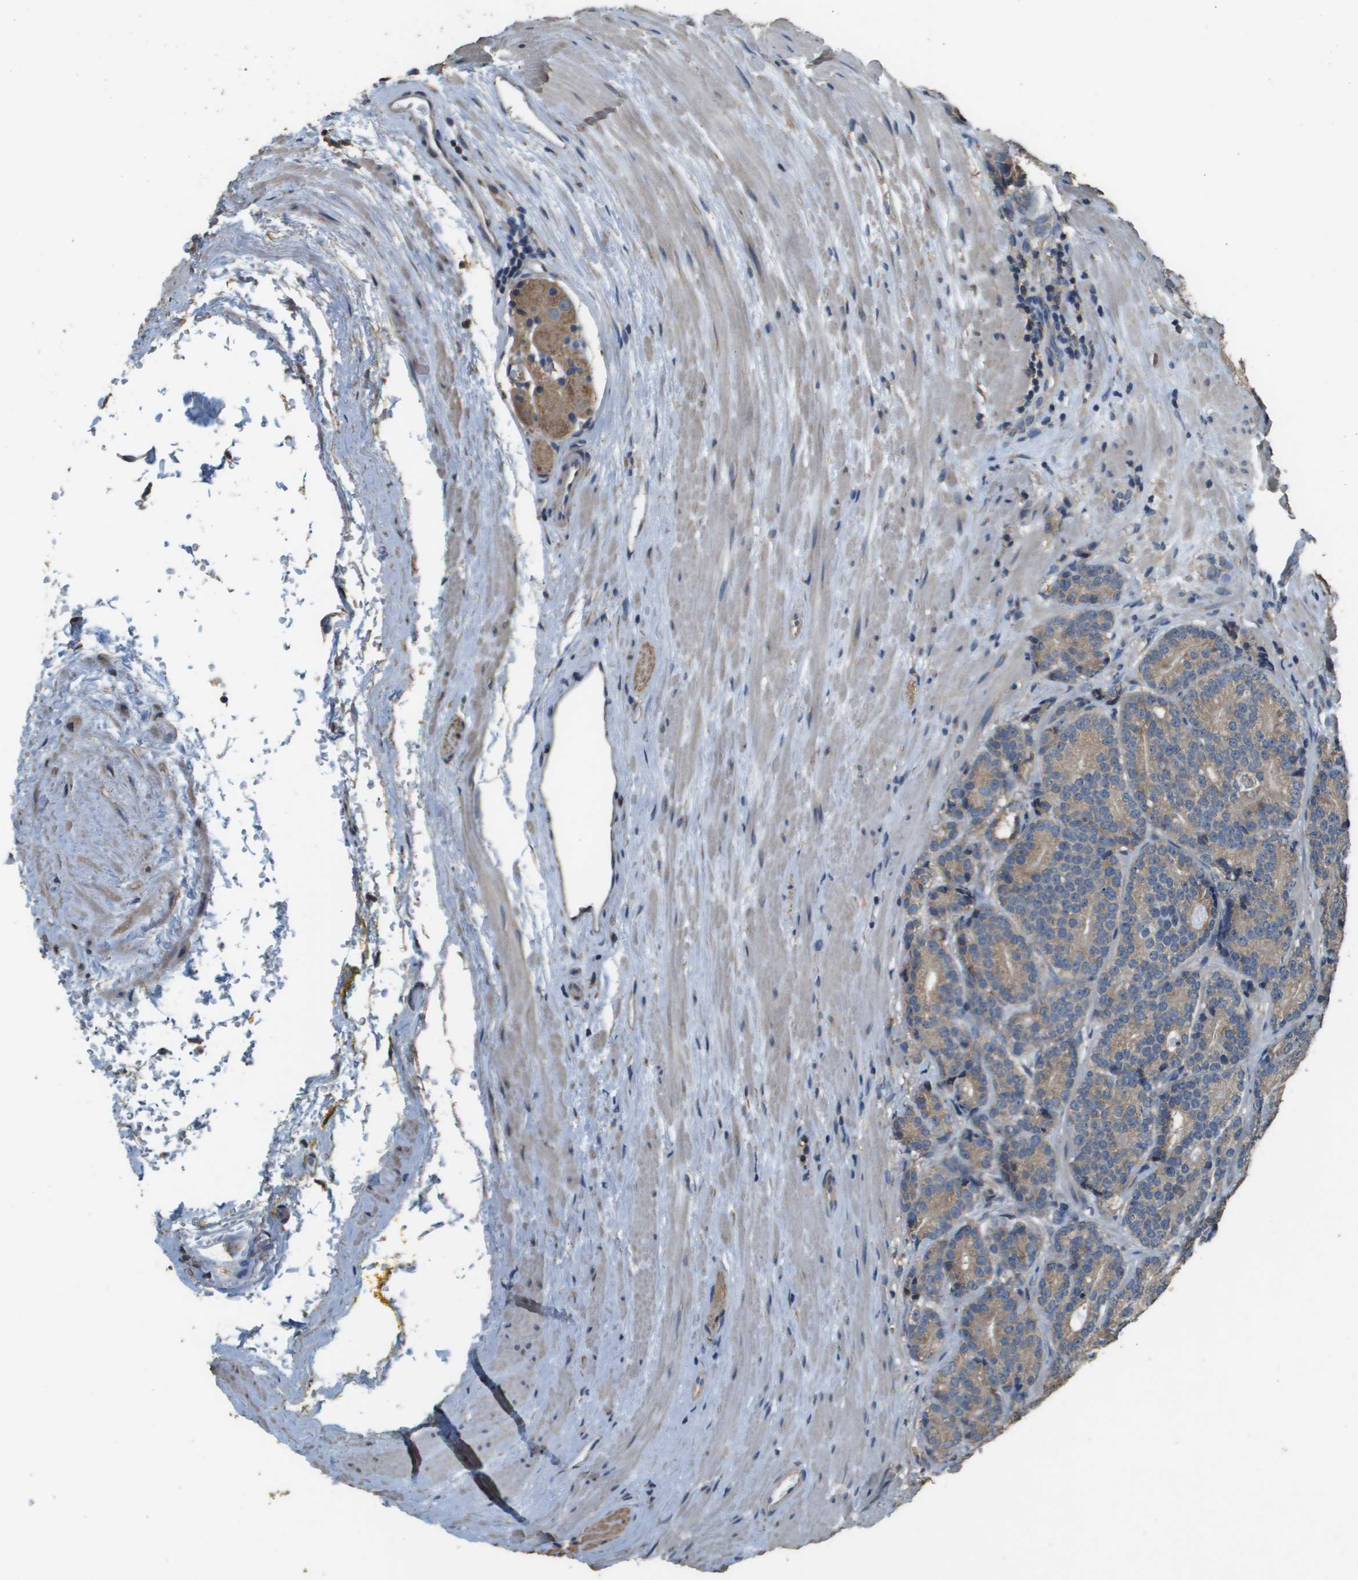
{"staining": {"intensity": "weak", "quantity": ">75%", "location": "cytoplasmic/membranous"}, "tissue": "prostate cancer", "cell_type": "Tumor cells", "image_type": "cancer", "snomed": [{"axis": "morphology", "description": "Adenocarcinoma, High grade"}, {"axis": "topography", "description": "Prostate"}], "caption": "Weak cytoplasmic/membranous protein positivity is present in approximately >75% of tumor cells in prostate adenocarcinoma (high-grade).", "gene": "RAB6B", "patient": {"sex": "male", "age": 61}}